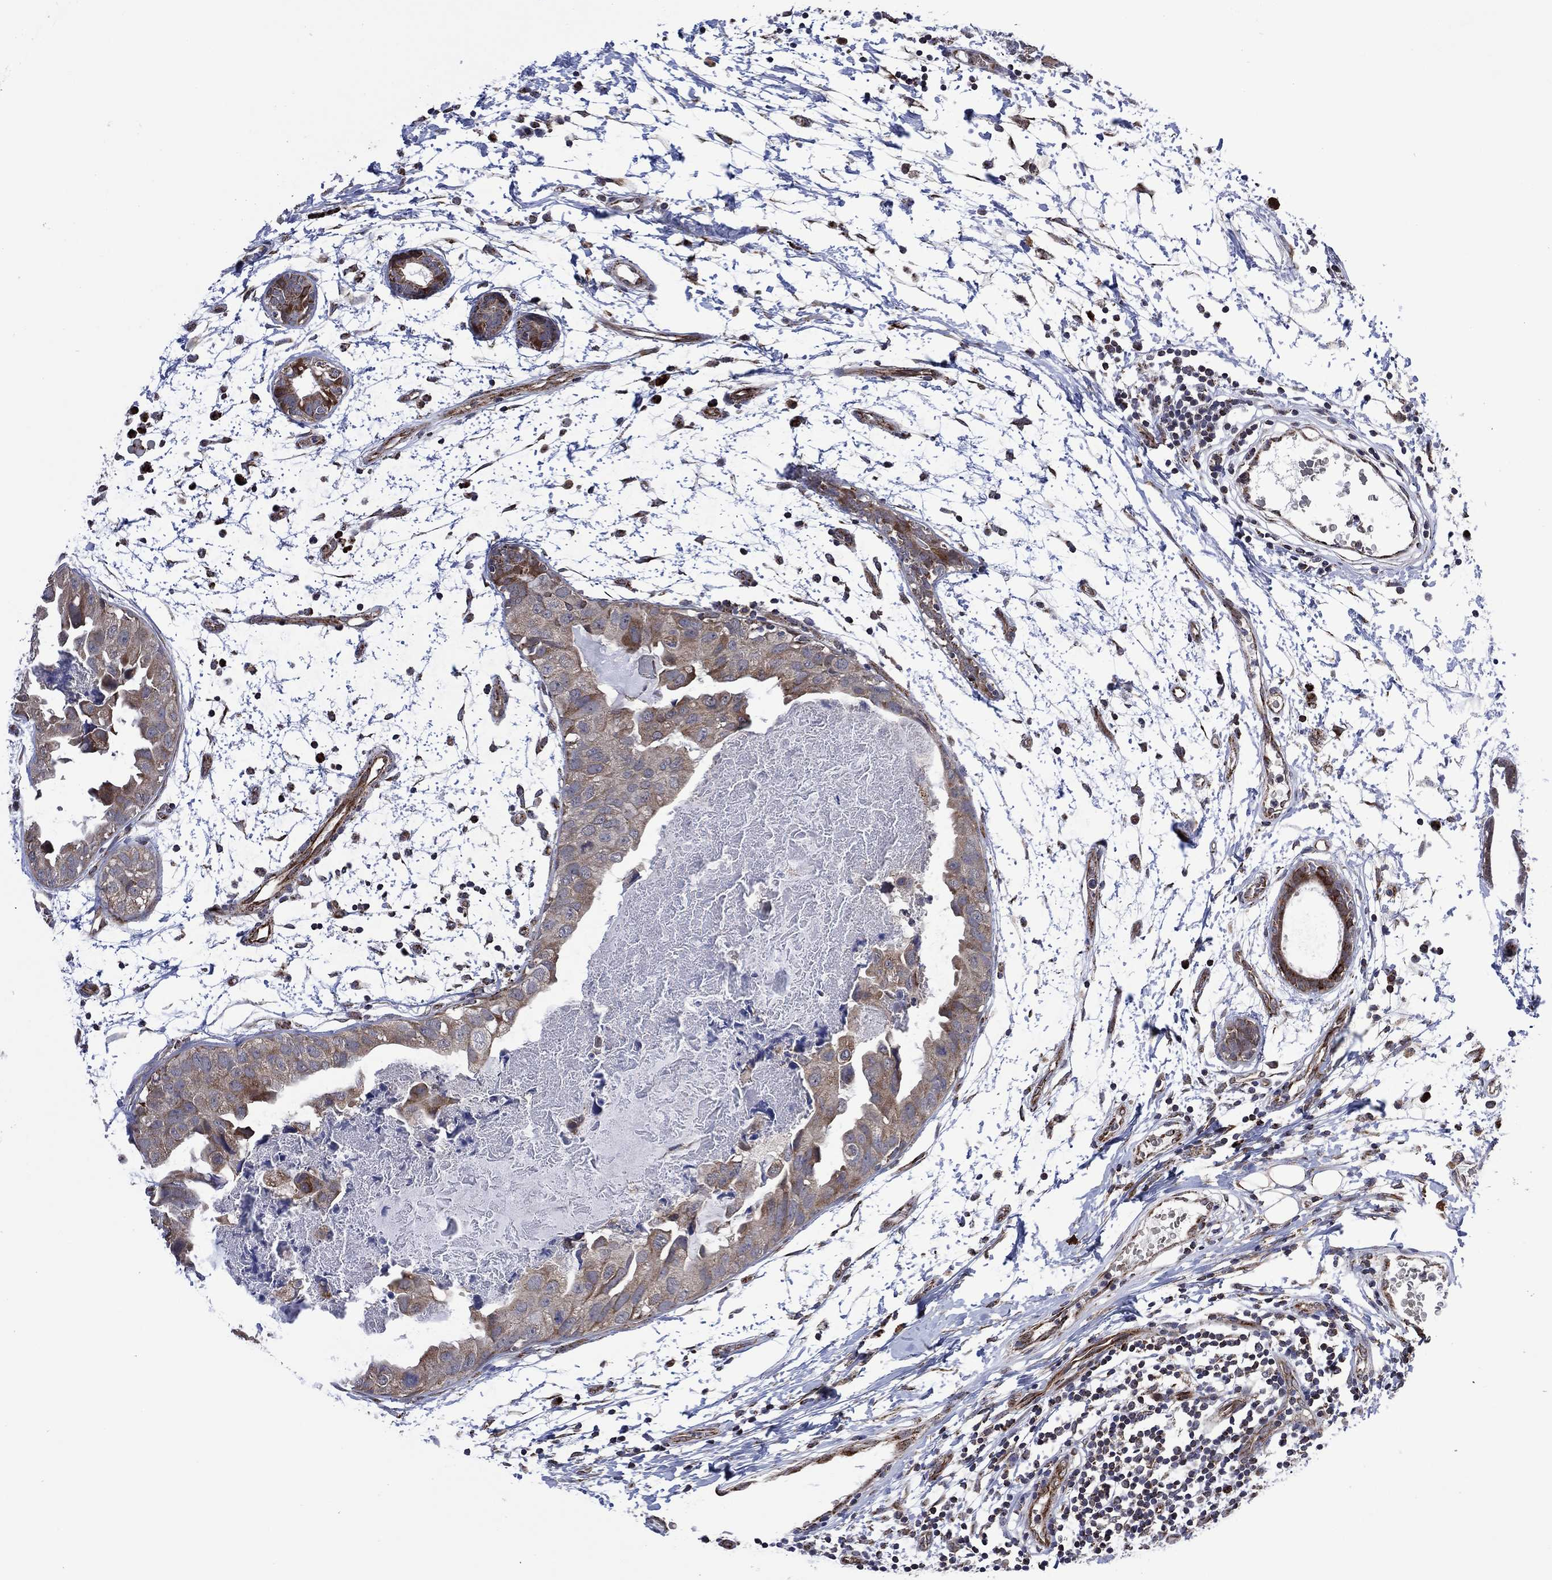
{"staining": {"intensity": "weak", "quantity": "25%-75%", "location": "cytoplasmic/membranous"}, "tissue": "breast cancer", "cell_type": "Tumor cells", "image_type": "cancer", "snomed": [{"axis": "morphology", "description": "Normal tissue, NOS"}, {"axis": "morphology", "description": "Duct carcinoma"}, {"axis": "topography", "description": "Breast"}], "caption": "Weak cytoplasmic/membranous positivity for a protein is present in about 25%-75% of tumor cells of breast cancer using immunohistochemistry (IHC).", "gene": "HTD2", "patient": {"sex": "female", "age": 40}}